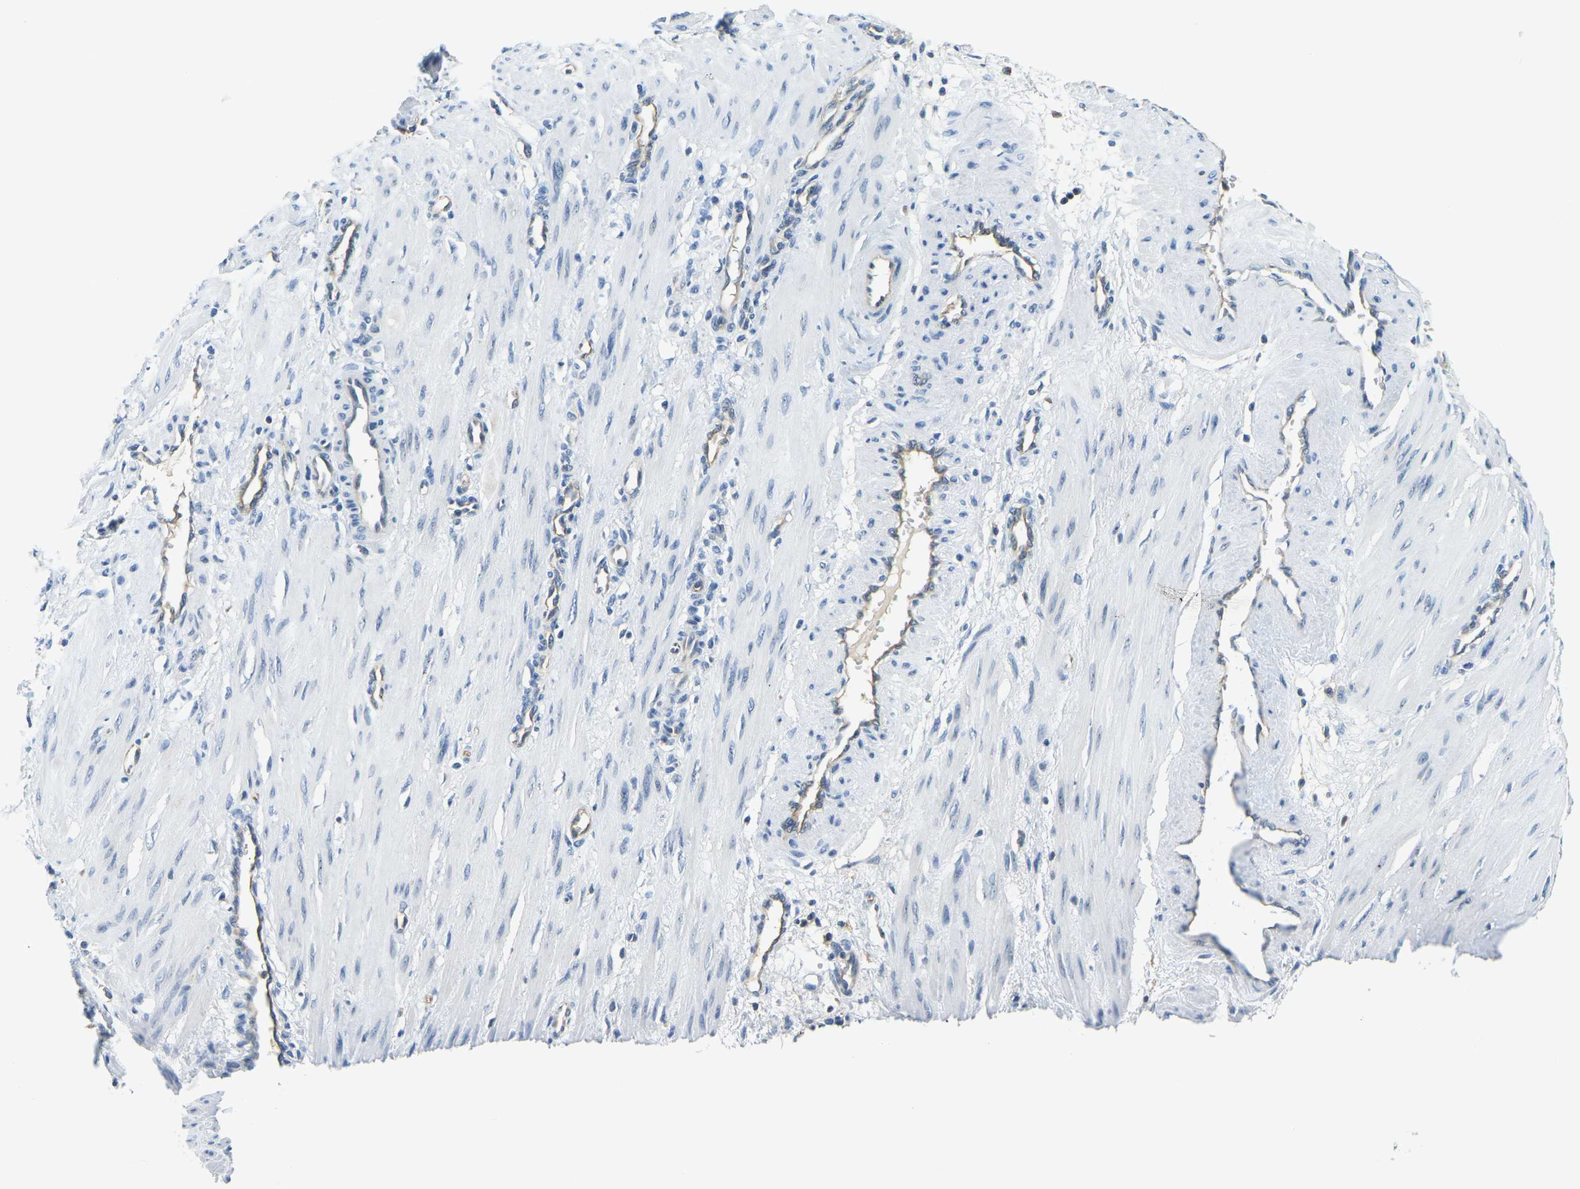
{"staining": {"intensity": "negative", "quantity": "none", "location": "none"}, "tissue": "smooth muscle", "cell_type": "Smooth muscle cells", "image_type": "normal", "snomed": [{"axis": "morphology", "description": "Normal tissue, NOS"}, {"axis": "topography", "description": "Endometrium"}], "caption": "Human smooth muscle stained for a protein using IHC reveals no staining in smooth muscle cells.", "gene": "RRP1", "patient": {"sex": "female", "age": 33}}